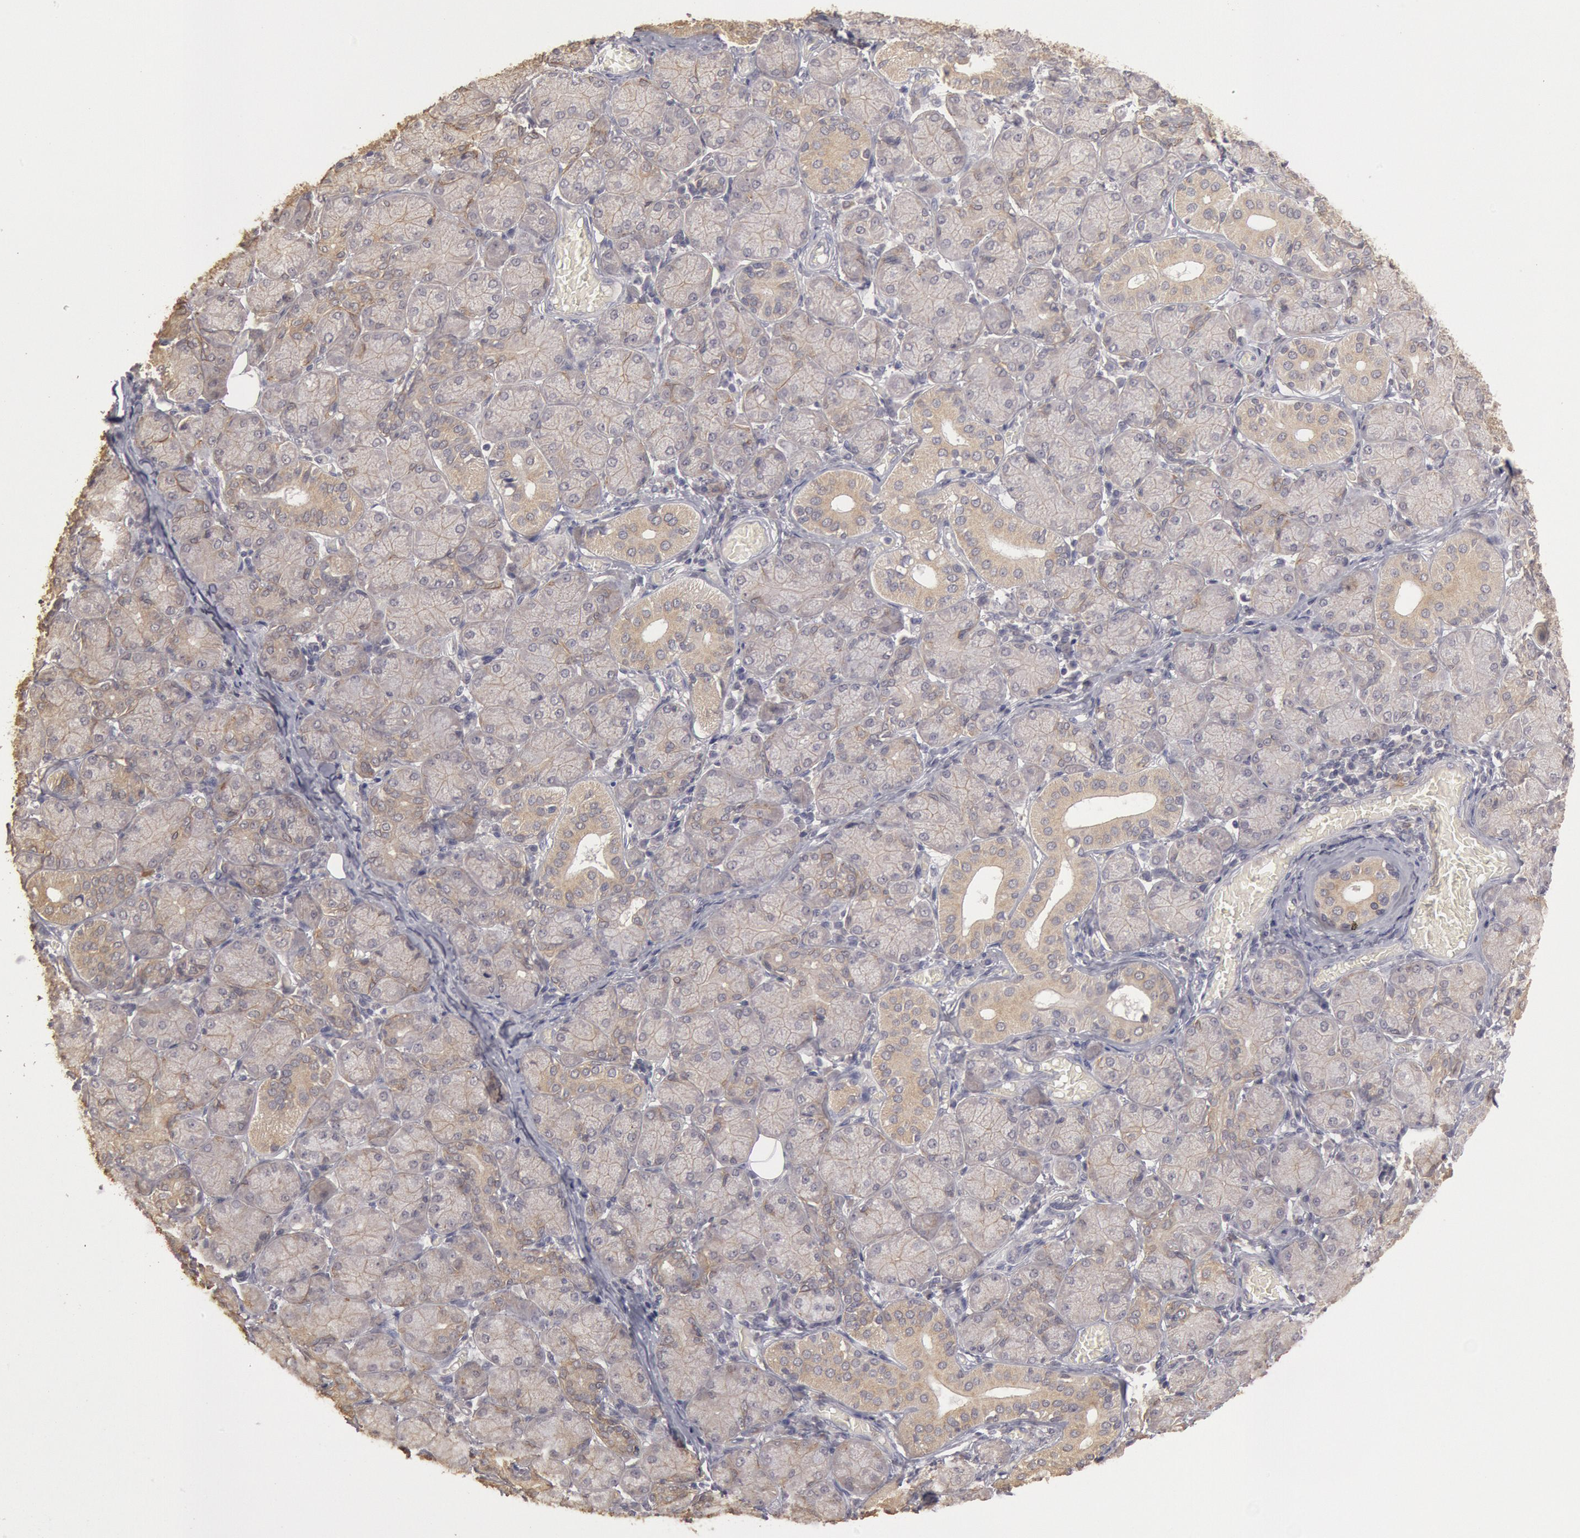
{"staining": {"intensity": "negative", "quantity": "none", "location": "none"}, "tissue": "salivary gland", "cell_type": "Glandular cells", "image_type": "normal", "snomed": [{"axis": "morphology", "description": "Normal tissue, NOS"}, {"axis": "topography", "description": "Salivary gland"}], "caption": "An immunohistochemistry image of normal salivary gland is shown. There is no staining in glandular cells of salivary gland. (Stains: DAB immunohistochemistry with hematoxylin counter stain, Microscopy: brightfield microscopy at high magnification).", "gene": "ZFP36L1", "patient": {"sex": "female", "age": 24}}